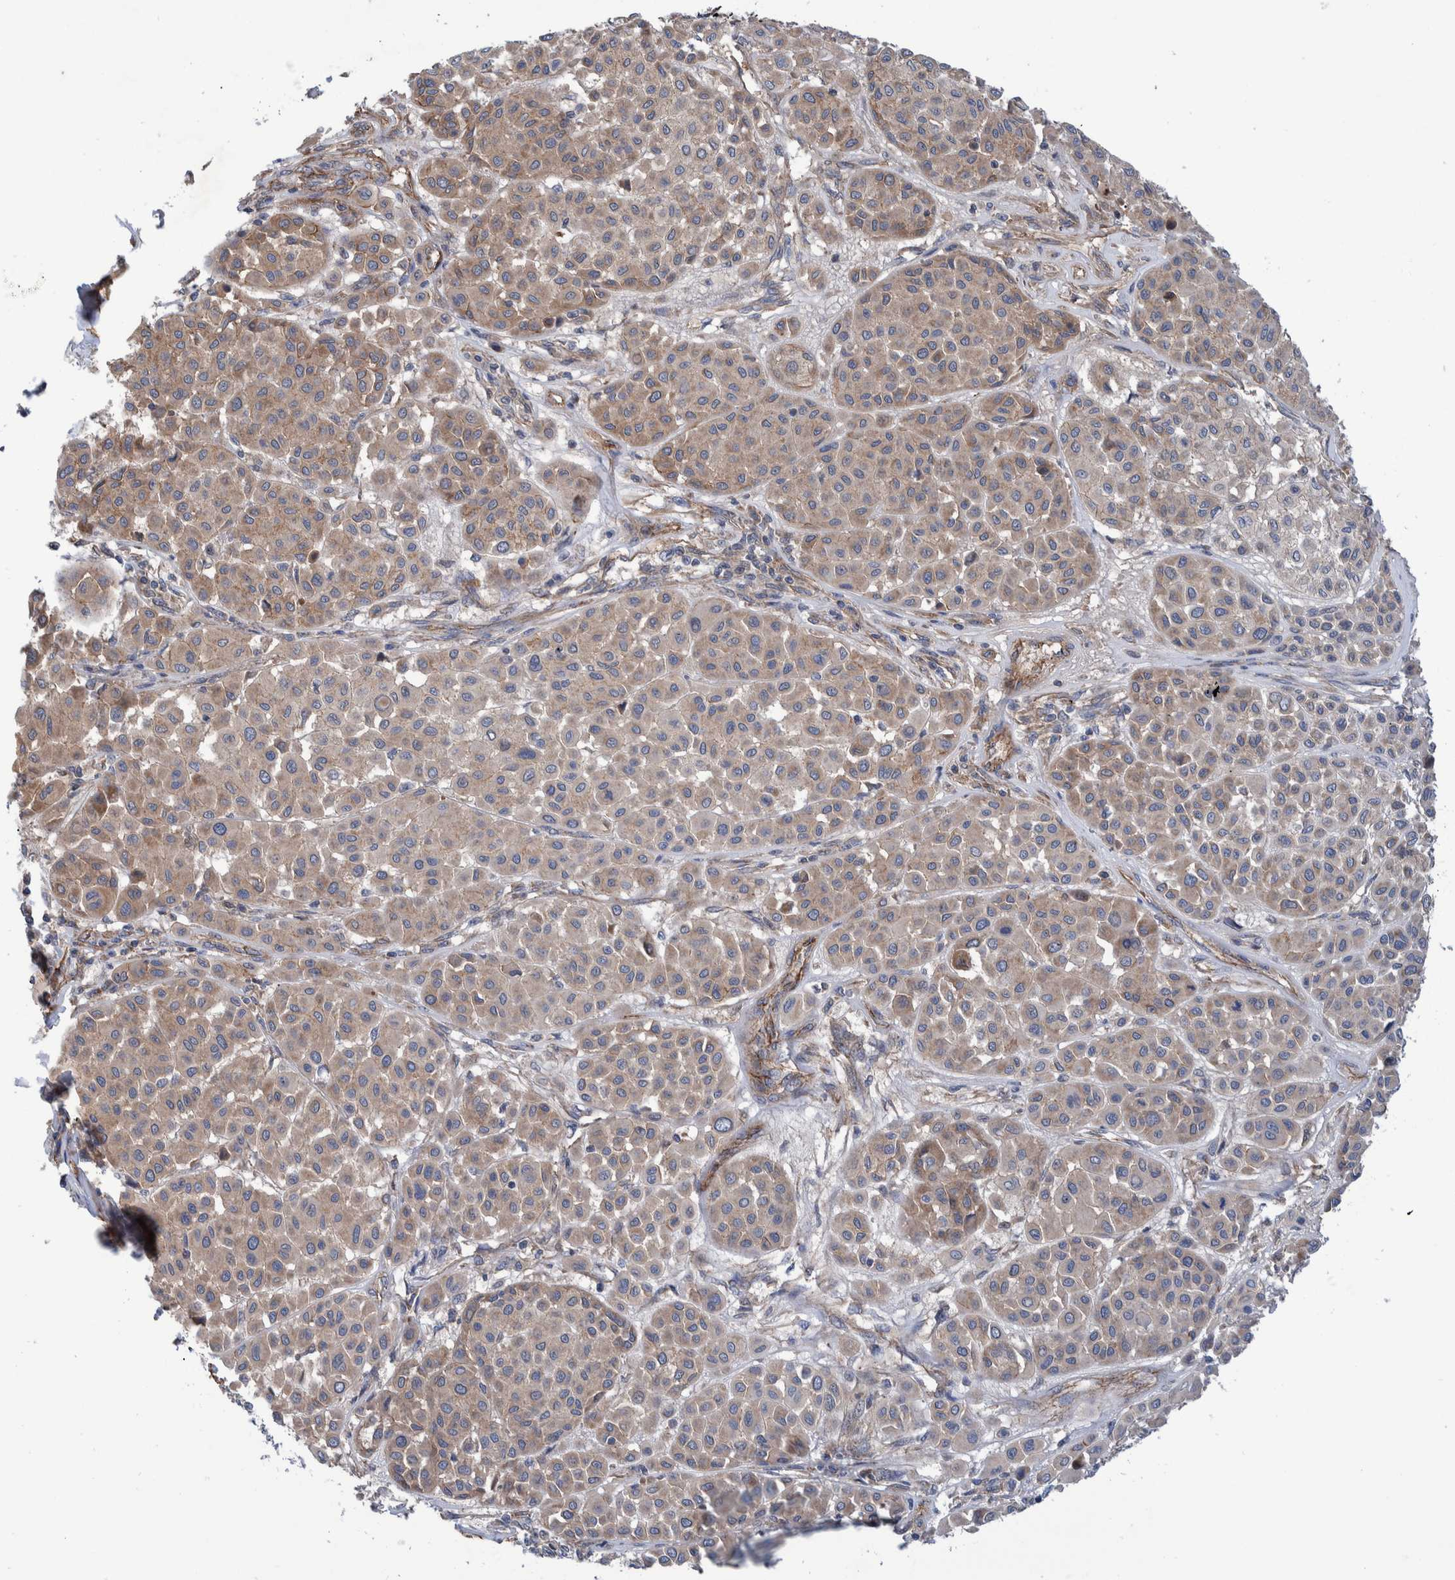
{"staining": {"intensity": "weak", "quantity": ">75%", "location": "cytoplasmic/membranous"}, "tissue": "melanoma", "cell_type": "Tumor cells", "image_type": "cancer", "snomed": [{"axis": "morphology", "description": "Malignant melanoma, Metastatic site"}, {"axis": "topography", "description": "Soft tissue"}], "caption": "IHC of malignant melanoma (metastatic site) displays low levels of weak cytoplasmic/membranous positivity in about >75% of tumor cells.", "gene": "SLC25A10", "patient": {"sex": "male", "age": 41}}